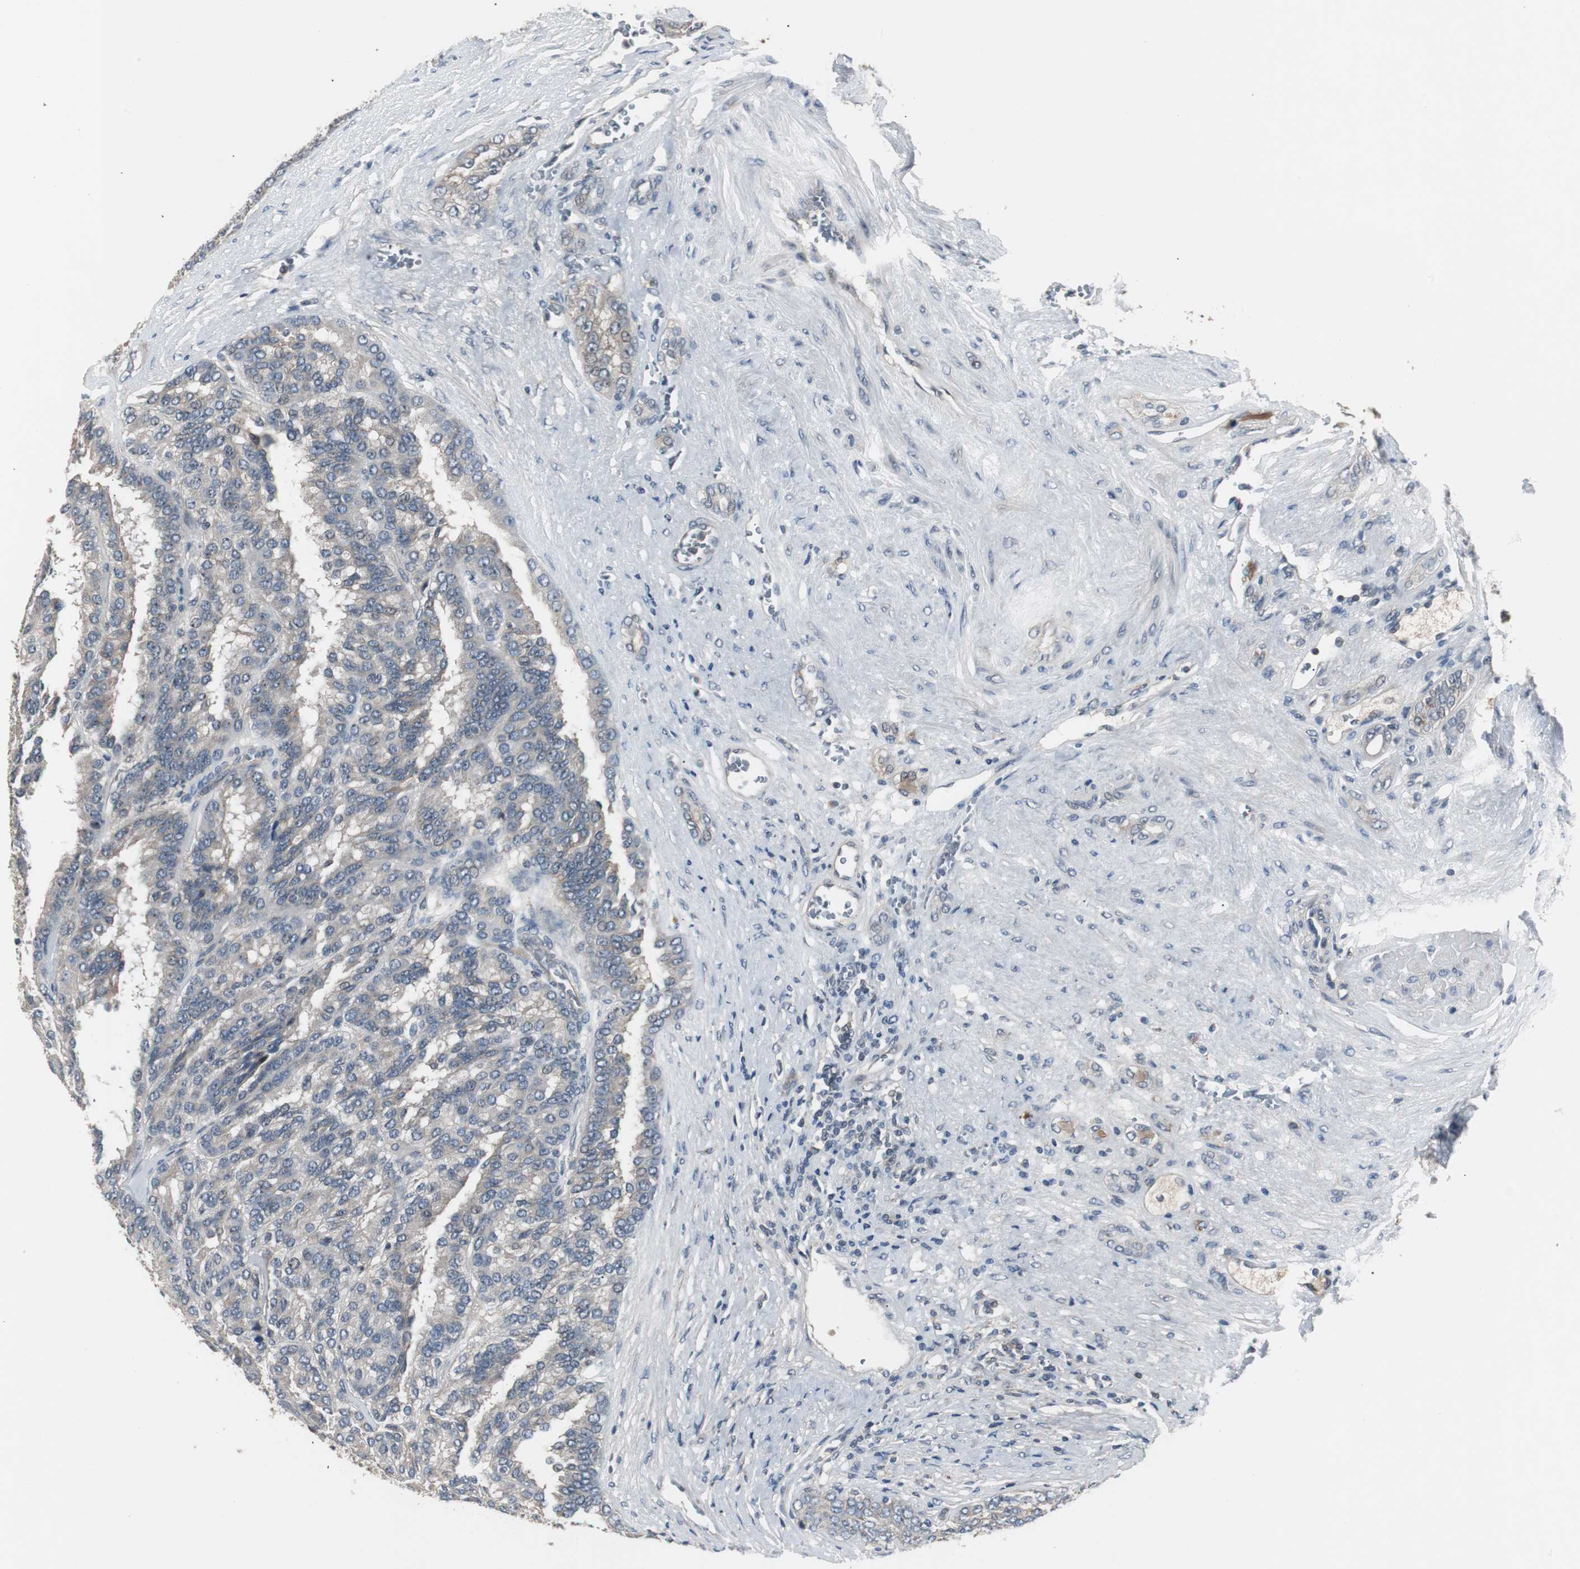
{"staining": {"intensity": "negative", "quantity": "none", "location": "none"}, "tissue": "renal cancer", "cell_type": "Tumor cells", "image_type": "cancer", "snomed": [{"axis": "morphology", "description": "Adenocarcinoma, NOS"}, {"axis": "topography", "description": "Kidney"}], "caption": "A photomicrograph of human renal cancer is negative for staining in tumor cells. (Brightfield microscopy of DAB immunohistochemistry (IHC) at high magnification).", "gene": "ZMPSTE24", "patient": {"sex": "male", "age": 46}}